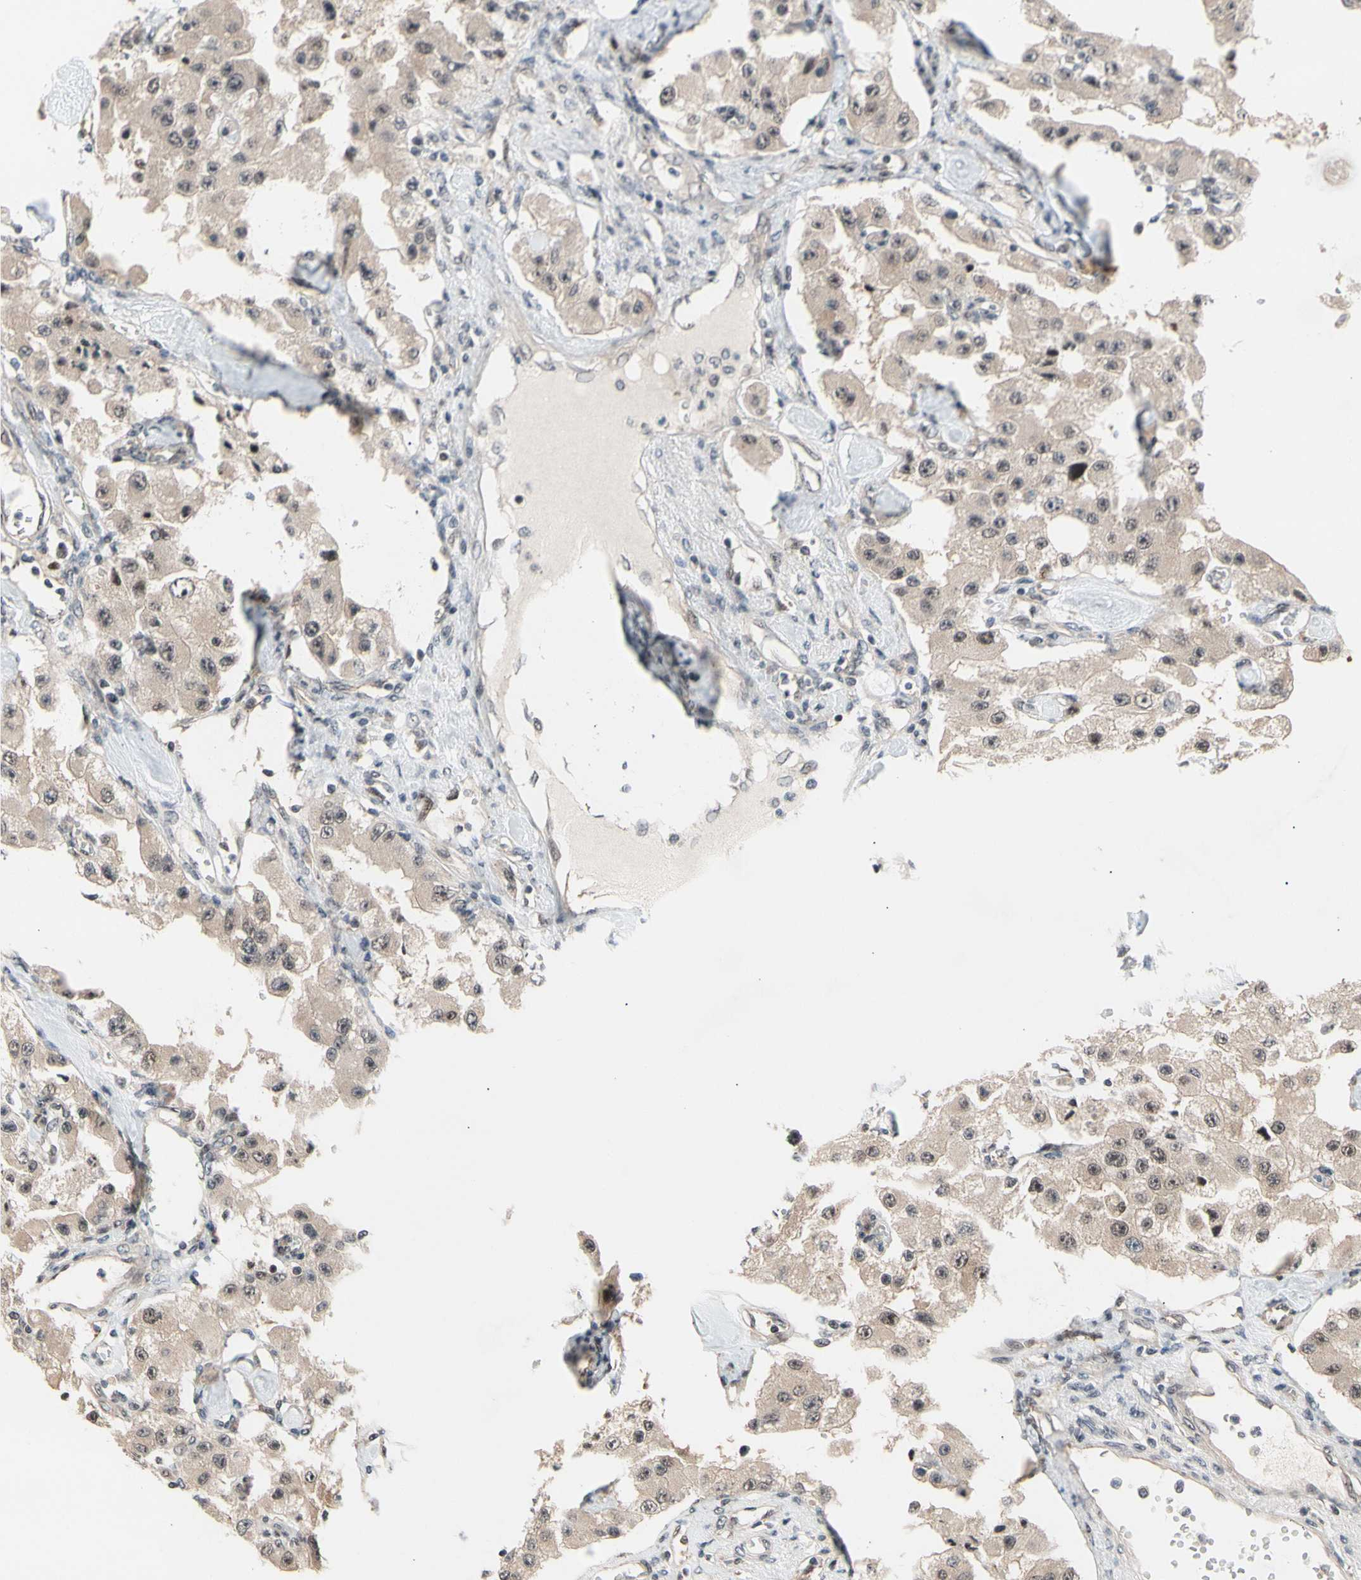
{"staining": {"intensity": "weak", "quantity": ">75%", "location": "cytoplasmic/membranous,nuclear"}, "tissue": "carcinoid", "cell_type": "Tumor cells", "image_type": "cancer", "snomed": [{"axis": "morphology", "description": "Carcinoid, malignant, NOS"}, {"axis": "topography", "description": "Pancreas"}], "caption": "Protein expression analysis of human carcinoid reveals weak cytoplasmic/membranous and nuclear positivity in approximately >75% of tumor cells.", "gene": "NGEF", "patient": {"sex": "male", "age": 41}}